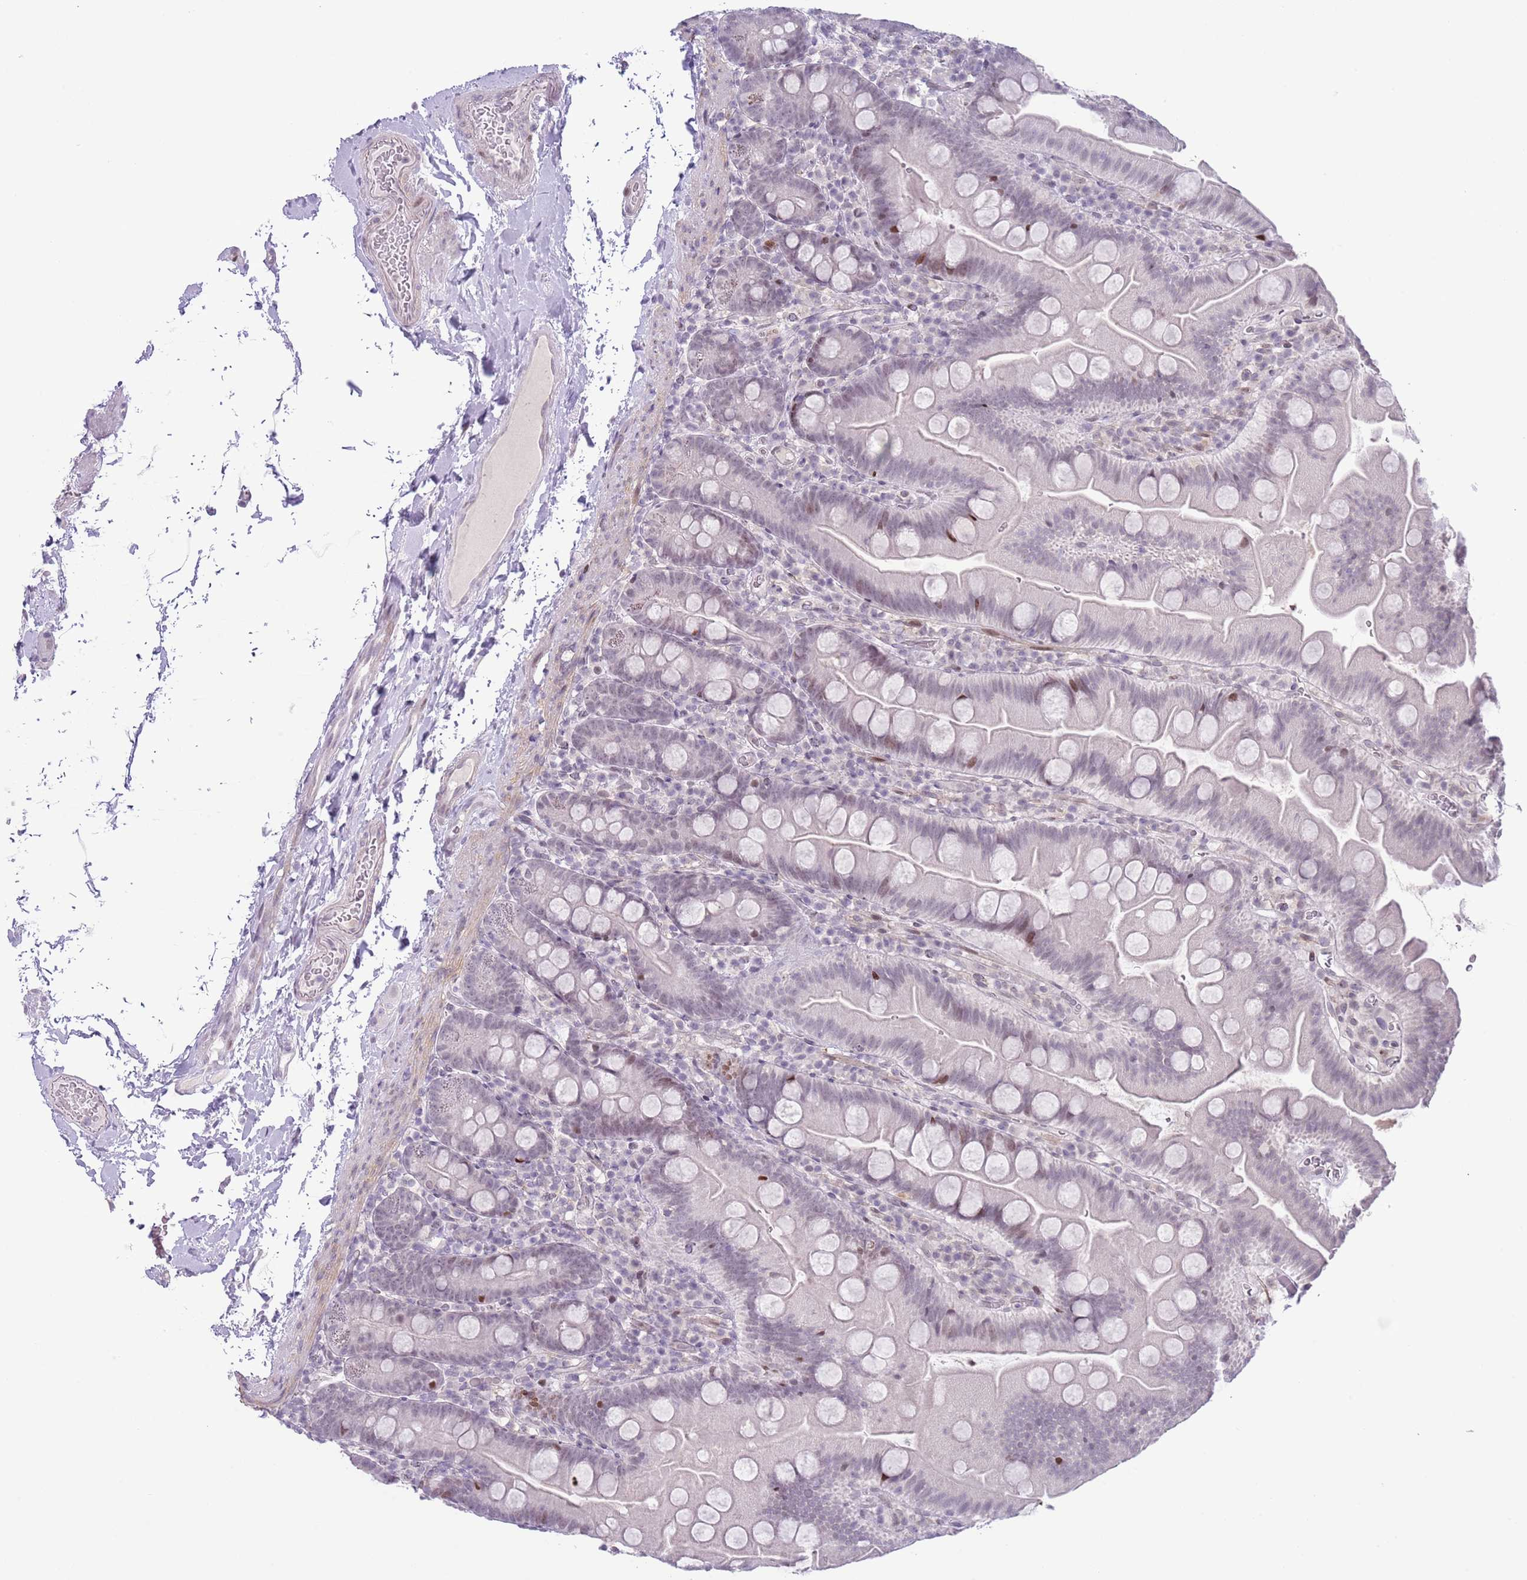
{"staining": {"intensity": "strong", "quantity": "<25%", "location": "nuclear"}, "tissue": "small intestine", "cell_type": "Glandular cells", "image_type": "normal", "snomed": [{"axis": "morphology", "description": "Normal tissue, NOS"}, {"axis": "topography", "description": "Small intestine"}], "caption": "Approximately <25% of glandular cells in unremarkable human small intestine reveal strong nuclear protein expression as visualized by brown immunohistochemical staining.", "gene": "MFSD10", "patient": {"sex": "female", "age": 68}}